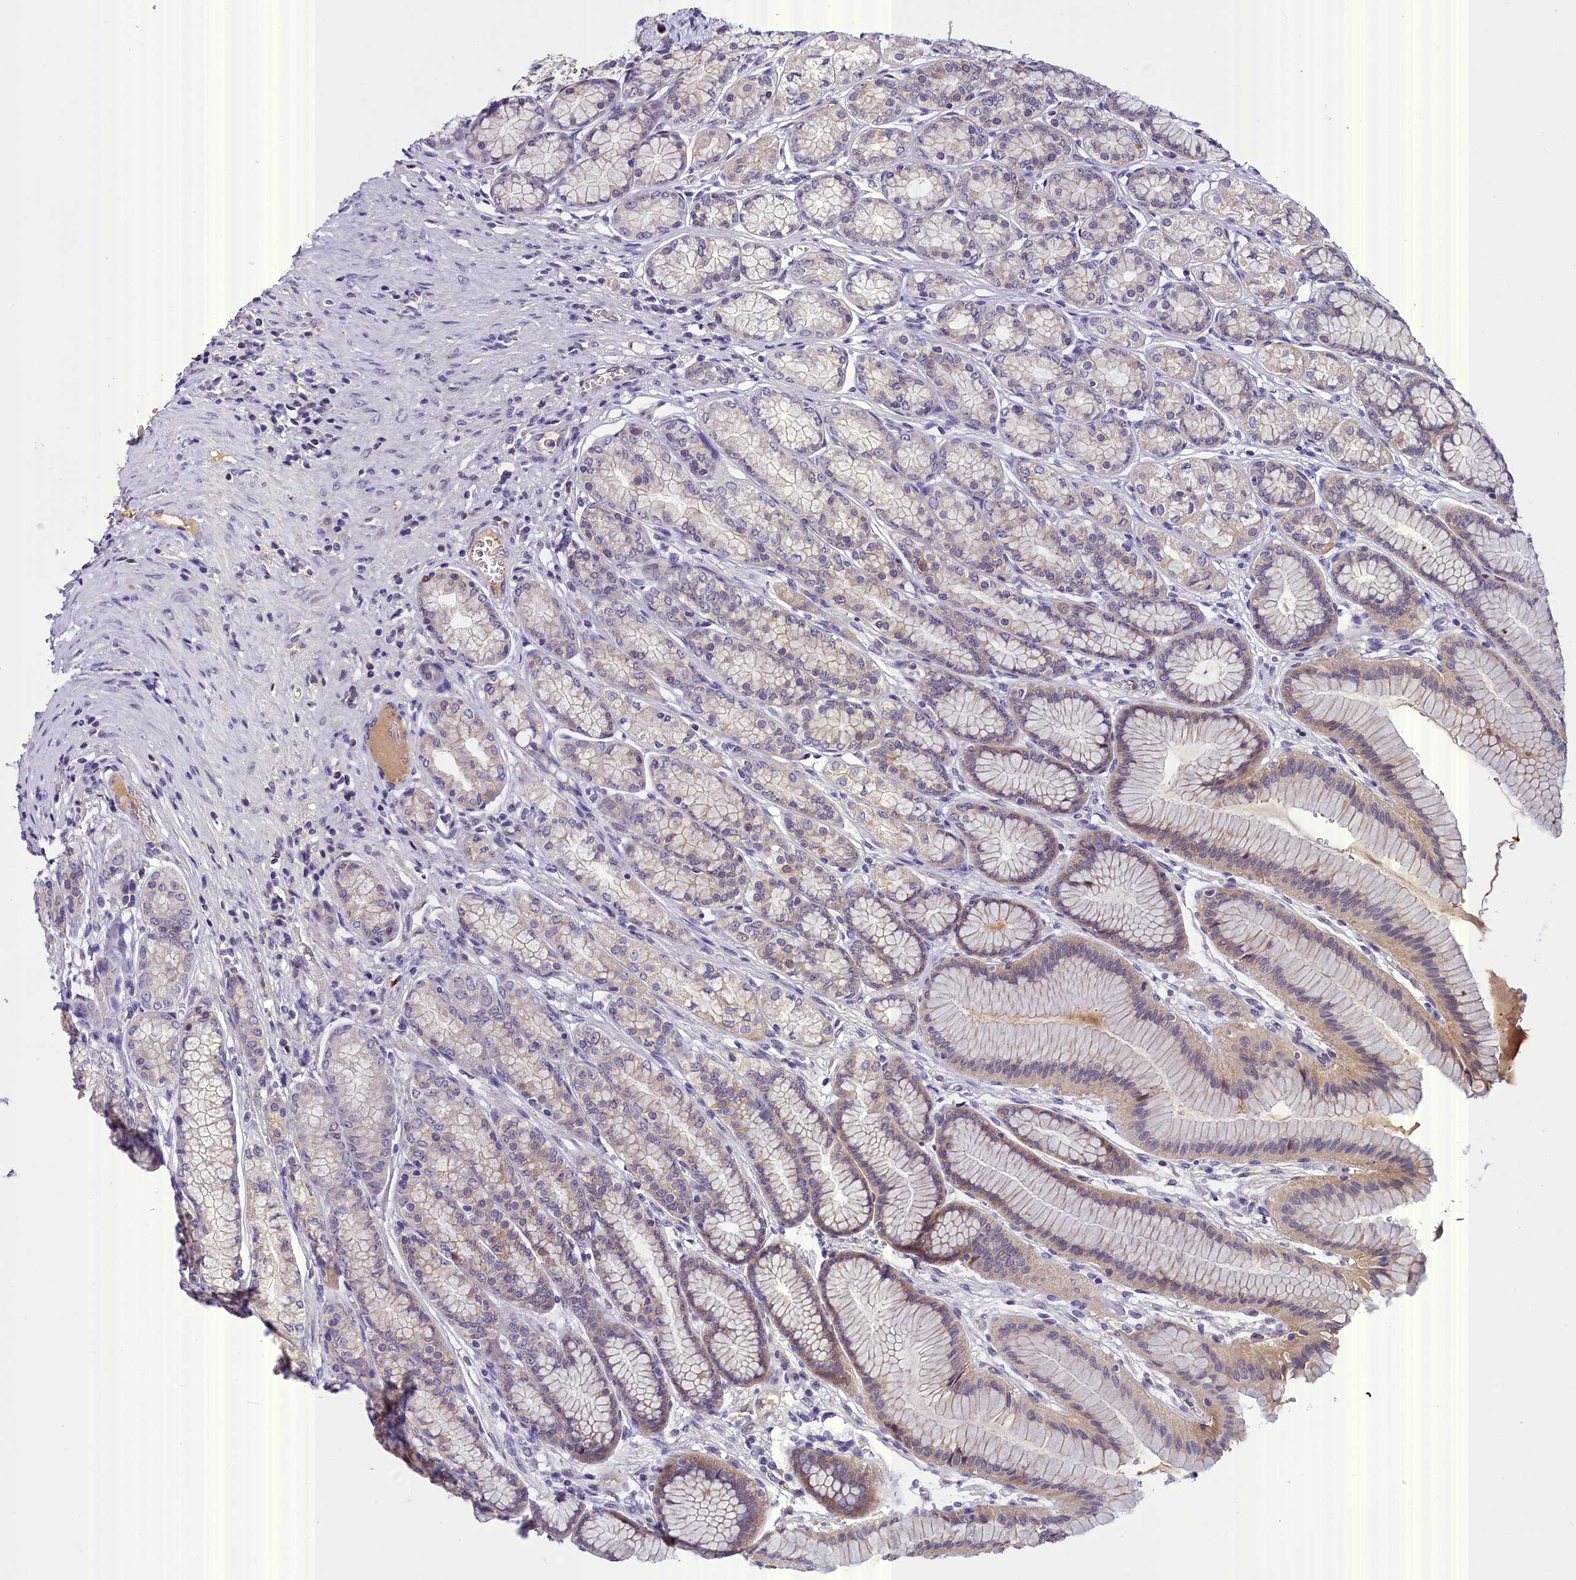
{"staining": {"intensity": "weak", "quantity": "25%-75%", "location": "cytoplasmic/membranous"}, "tissue": "stomach", "cell_type": "Glandular cells", "image_type": "normal", "snomed": [{"axis": "morphology", "description": "Normal tissue, NOS"}, {"axis": "morphology", "description": "Adenocarcinoma, NOS"}, {"axis": "morphology", "description": "Adenocarcinoma, High grade"}, {"axis": "topography", "description": "Stomach, upper"}, {"axis": "topography", "description": "Stomach"}], "caption": "Stomach stained with DAB immunohistochemistry demonstrates low levels of weak cytoplasmic/membranous expression in approximately 25%-75% of glandular cells.", "gene": "ENKD1", "patient": {"sex": "female", "age": 65}}